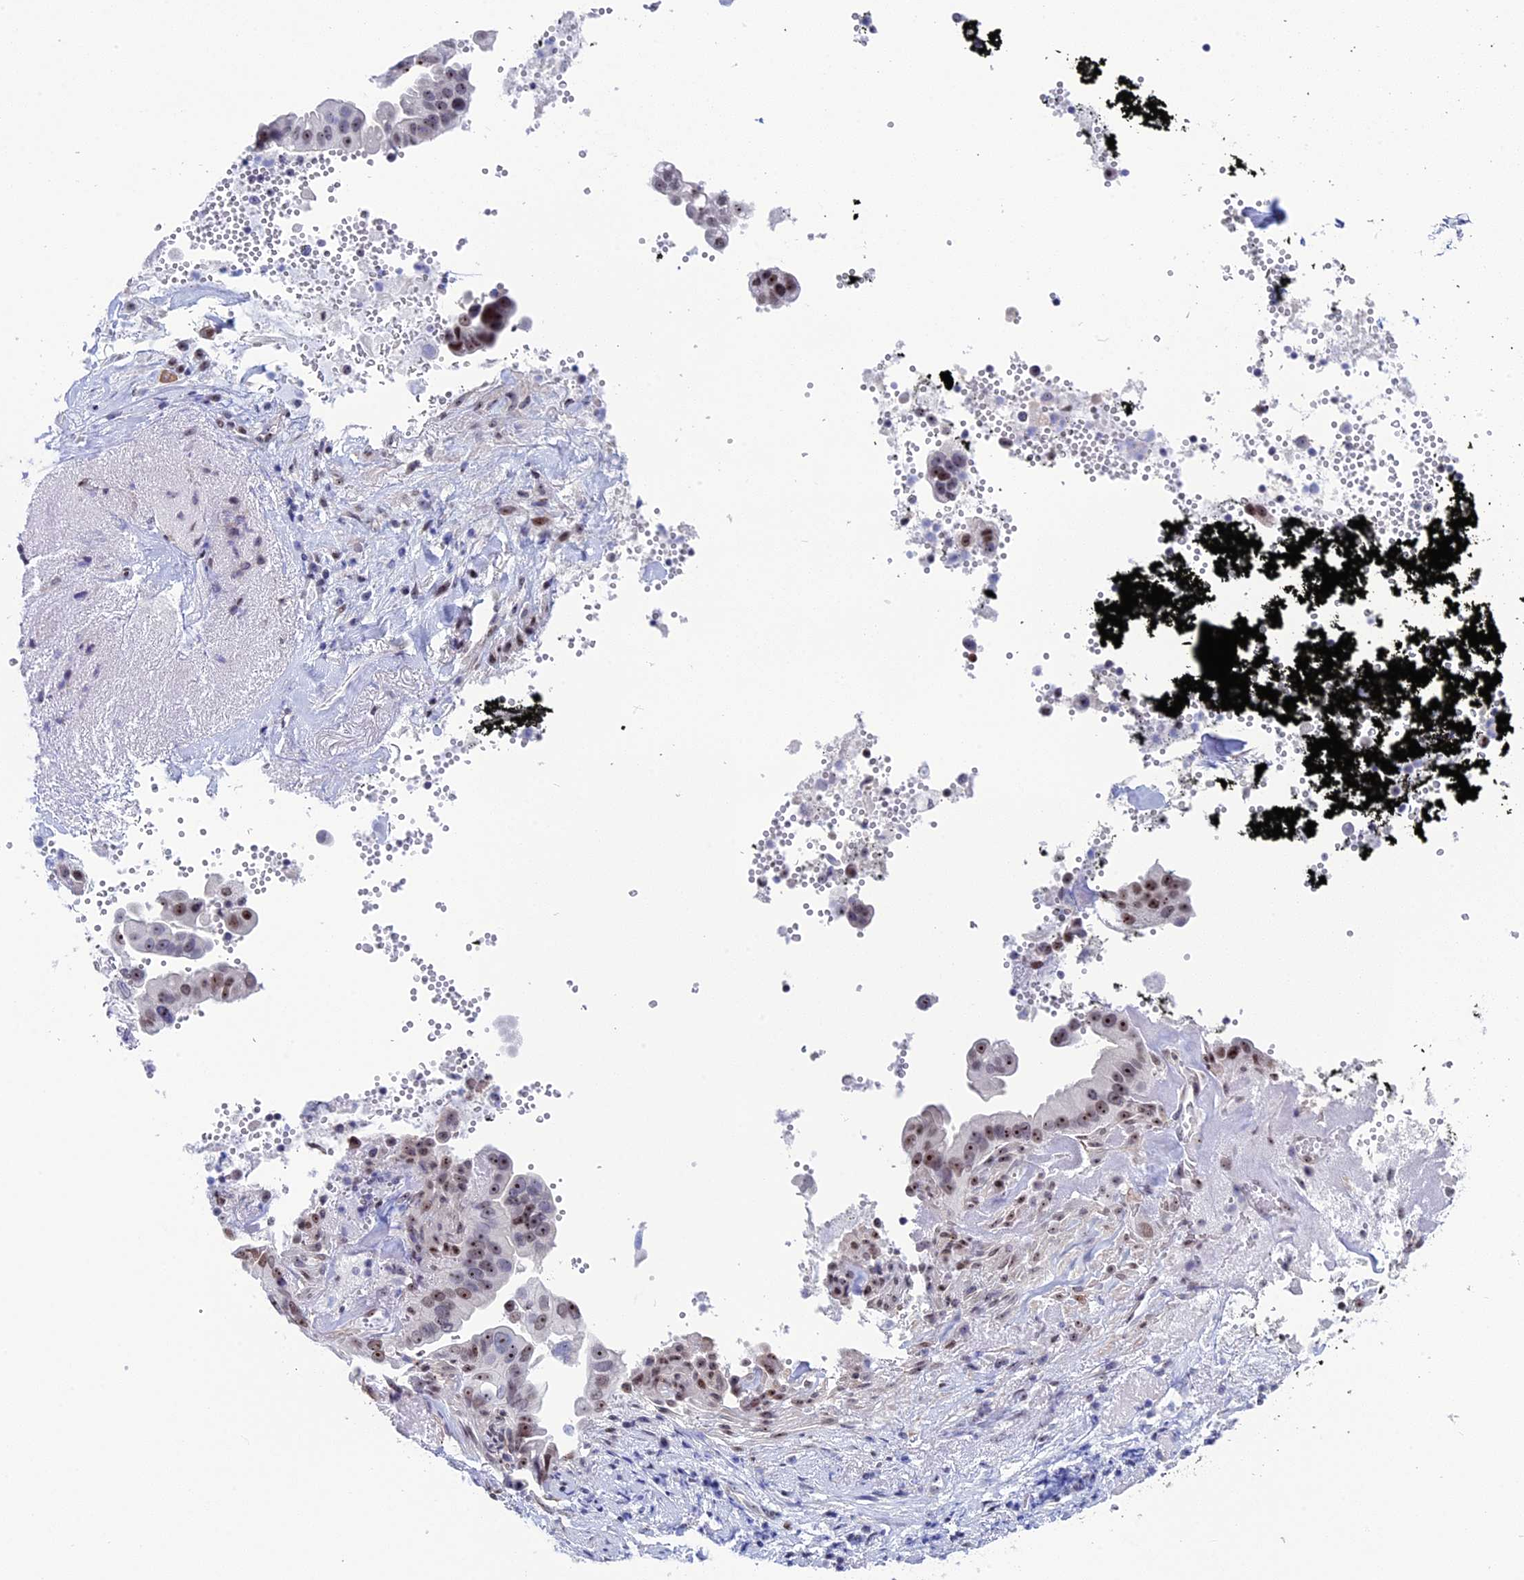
{"staining": {"intensity": "moderate", "quantity": "<25%", "location": "nuclear"}, "tissue": "pancreatic cancer", "cell_type": "Tumor cells", "image_type": "cancer", "snomed": [{"axis": "morphology", "description": "Inflammation, NOS"}, {"axis": "morphology", "description": "Adenocarcinoma, NOS"}, {"axis": "topography", "description": "Pancreas"}], "caption": "About <25% of tumor cells in pancreatic cancer (adenocarcinoma) show moderate nuclear protein staining as visualized by brown immunohistochemical staining.", "gene": "CCDC86", "patient": {"sex": "female", "age": 56}}